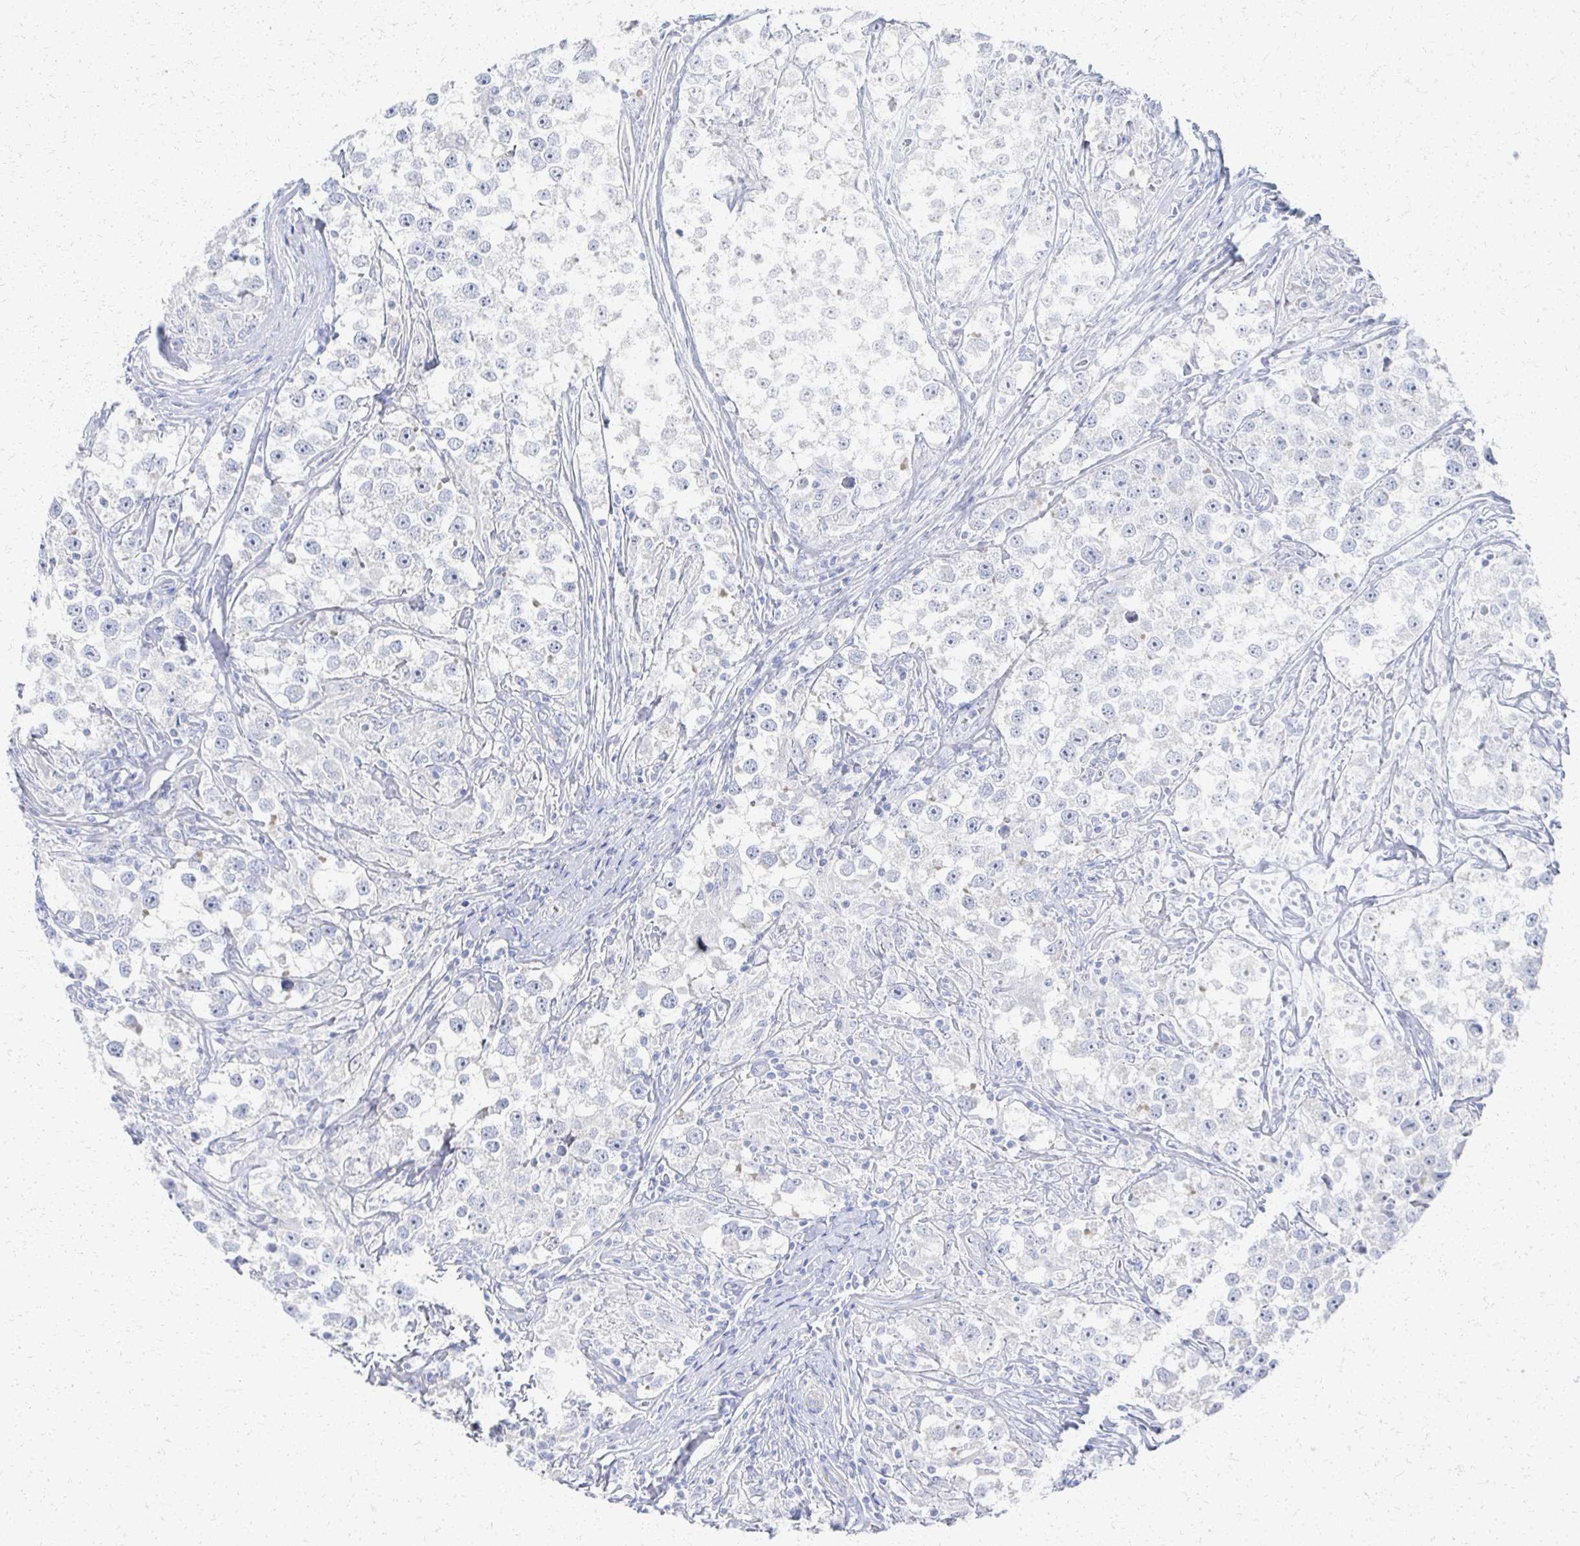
{"staining": {"intensity": "negative", "quantity": "none", "location": "none"}, "tissue": "testis cancer", "cell_type": "Tumor cells", "image_type": "cancer", "snomed": [{"axis": "morphology", "description": "Seminoma, NOS"}, {"axis": "topography", "description": "Testis"}], "caption": "Tumor cells are negative for brown protein staining in testis cancer.", "gene": "PRR20A", "patient": {"sex": "male", "age": 46}}